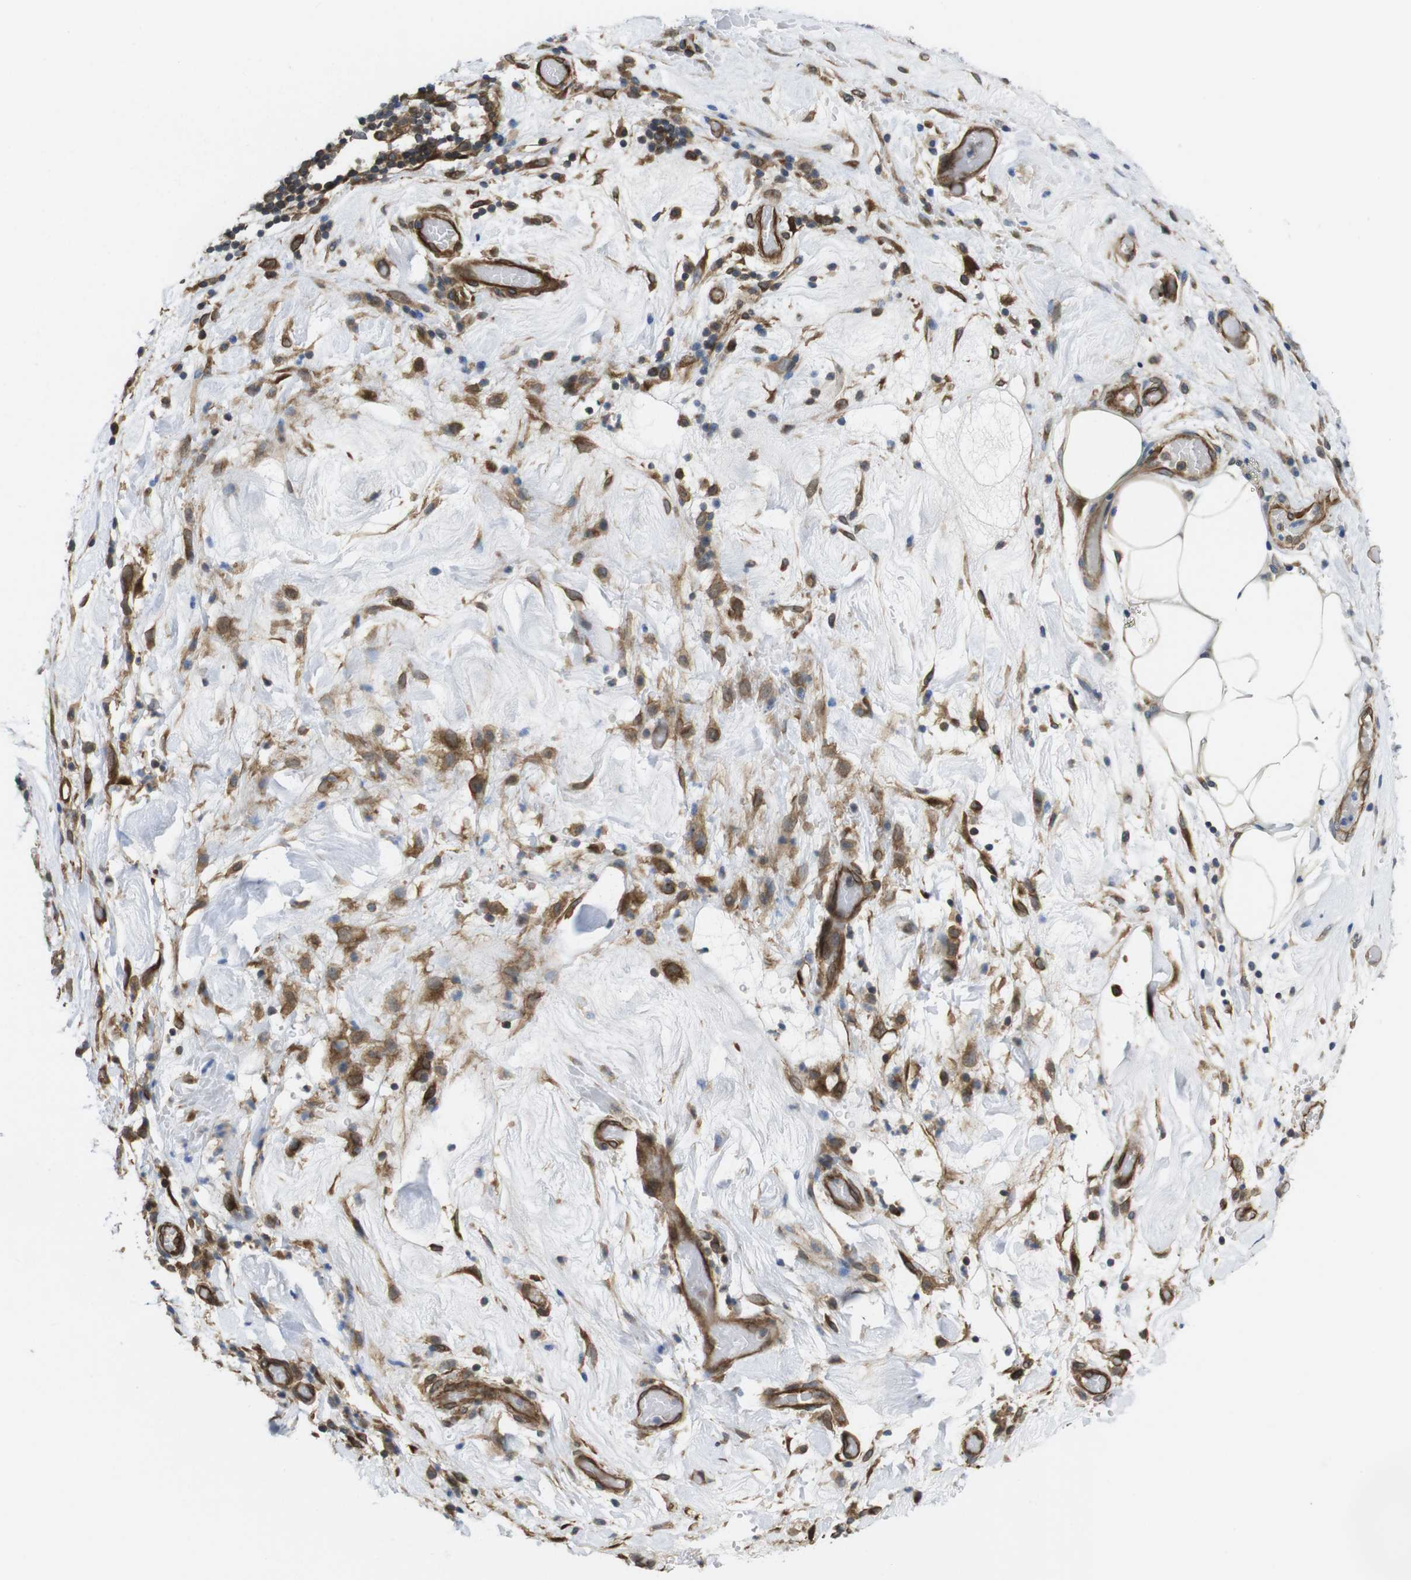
{"staining": {"intensity": "moderate", "quantity": ">75%", "location": "cytoplasmic/membranous"}, "tissue": "pancreatic cancer", "cell_type": "Tumor cells", "image_type": "cancer", "snomed": [{"axis": "morphology", "description": "Adenocarcinoma, NOS"}, {"axis": "topography", "description": "Pancreas"}], "caption": "Tumor cells demonstrate medium levels of moderate cytoplasmic/membranous expression in approximately >75% of cells in human pancreatic adenocarcinoma. The protein is shown in brown color, while the nuclei are stained blue.", "gene": "ZDHHC5", "patient": {"sex": "female", "age": 71}}